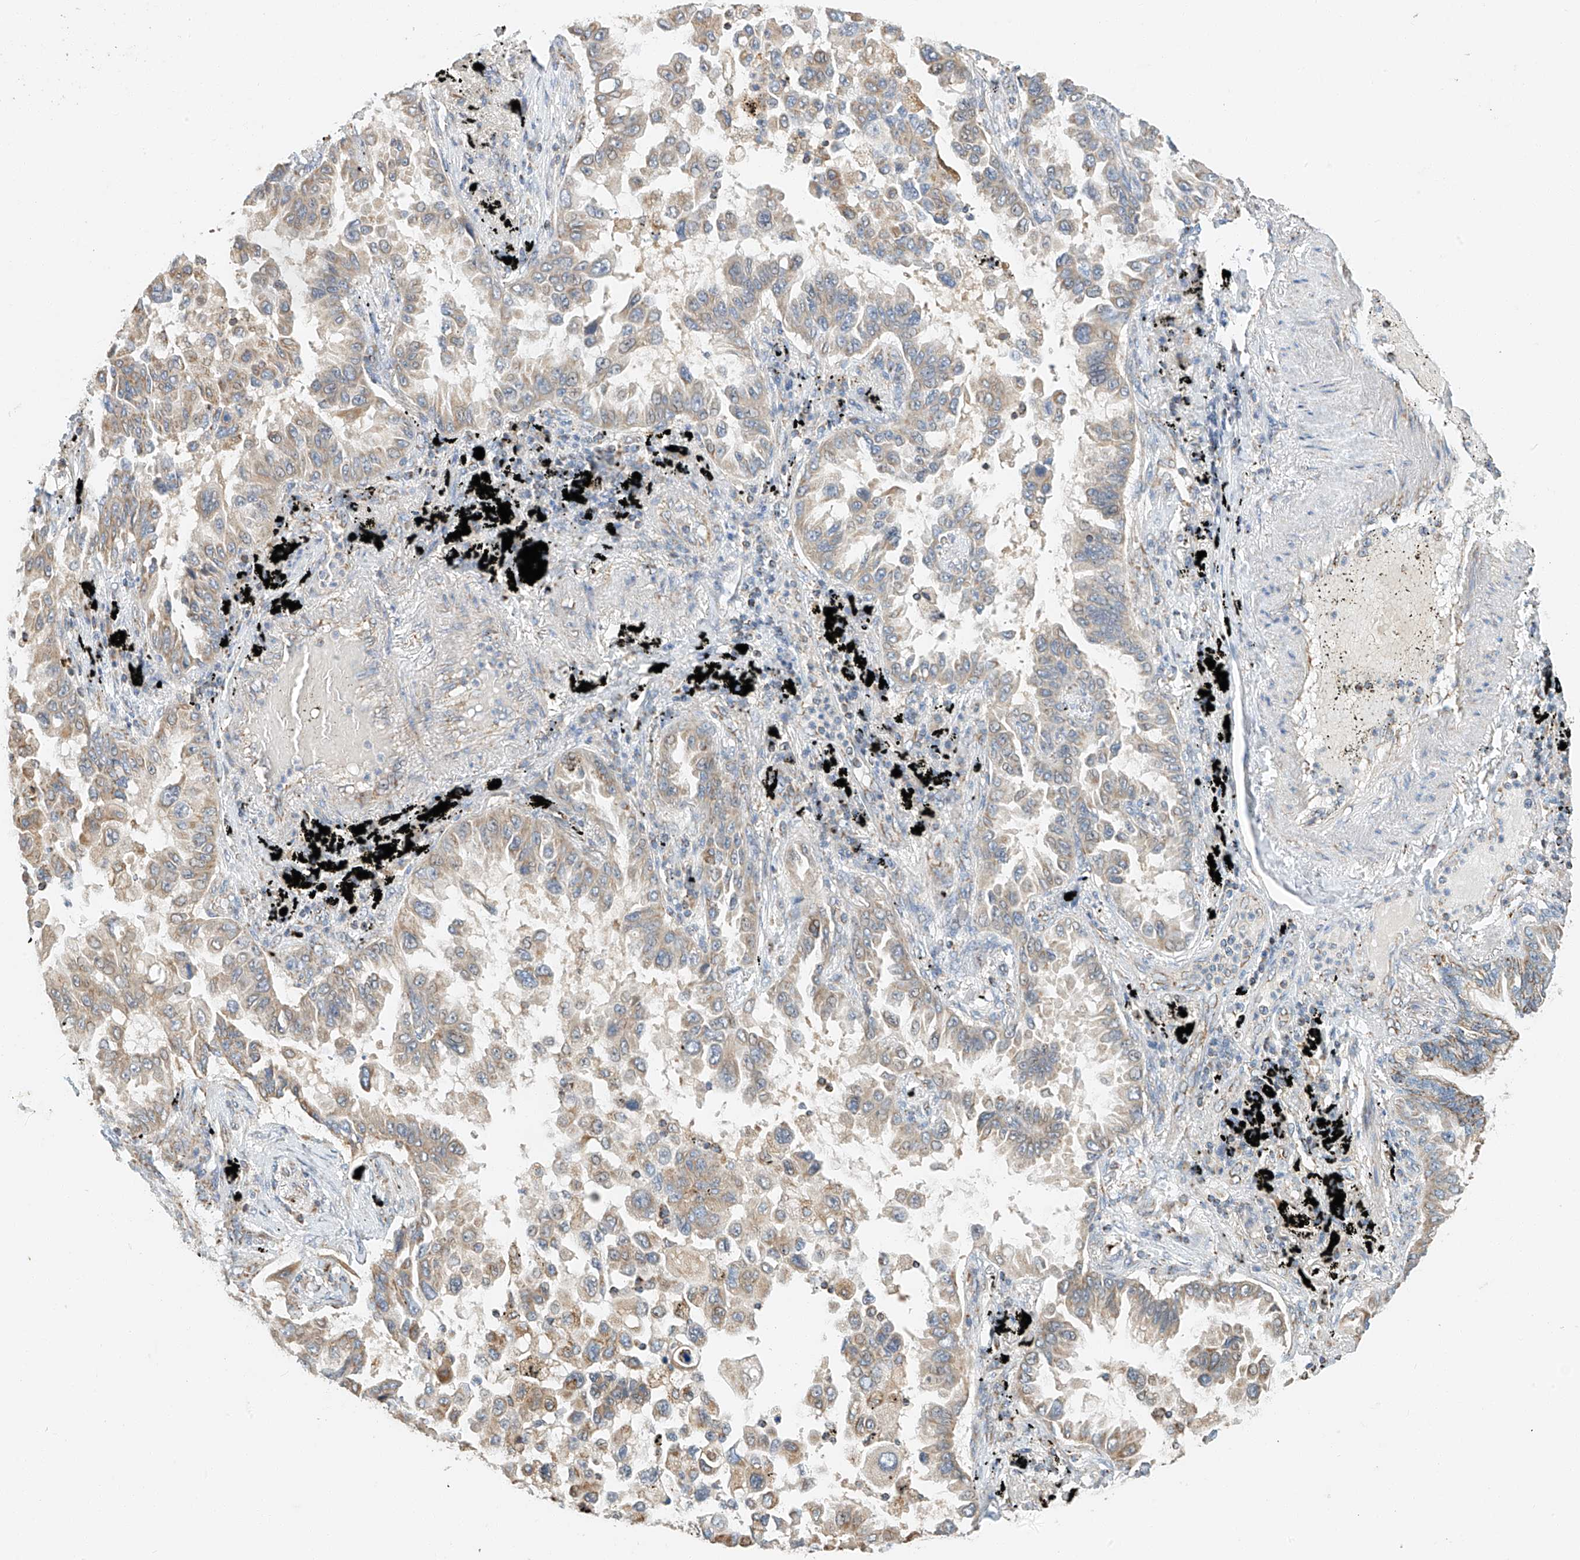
{"staining": {"intensity": "moderate", "quantity": "<25%", "location": "cytoplasmic/membranous"}, "tissue": "lung cancer", "cell_type": "Tumor cells", "image_type": "cancer", "snomed": [{"axis": "morphology", "description": "Adenocarcinoma, NOS"}, {"axis": "topography", "description": "Lung"}], "caption": "Approximately <25% of tumor cells in human adenocarcinoma (lung) display moderate cytoplasmic/membranous protein staining as visualized by brown immunohistochemical staining.", "gene": "YIPF7", "patient": {"sex": "female", "age": 67}}